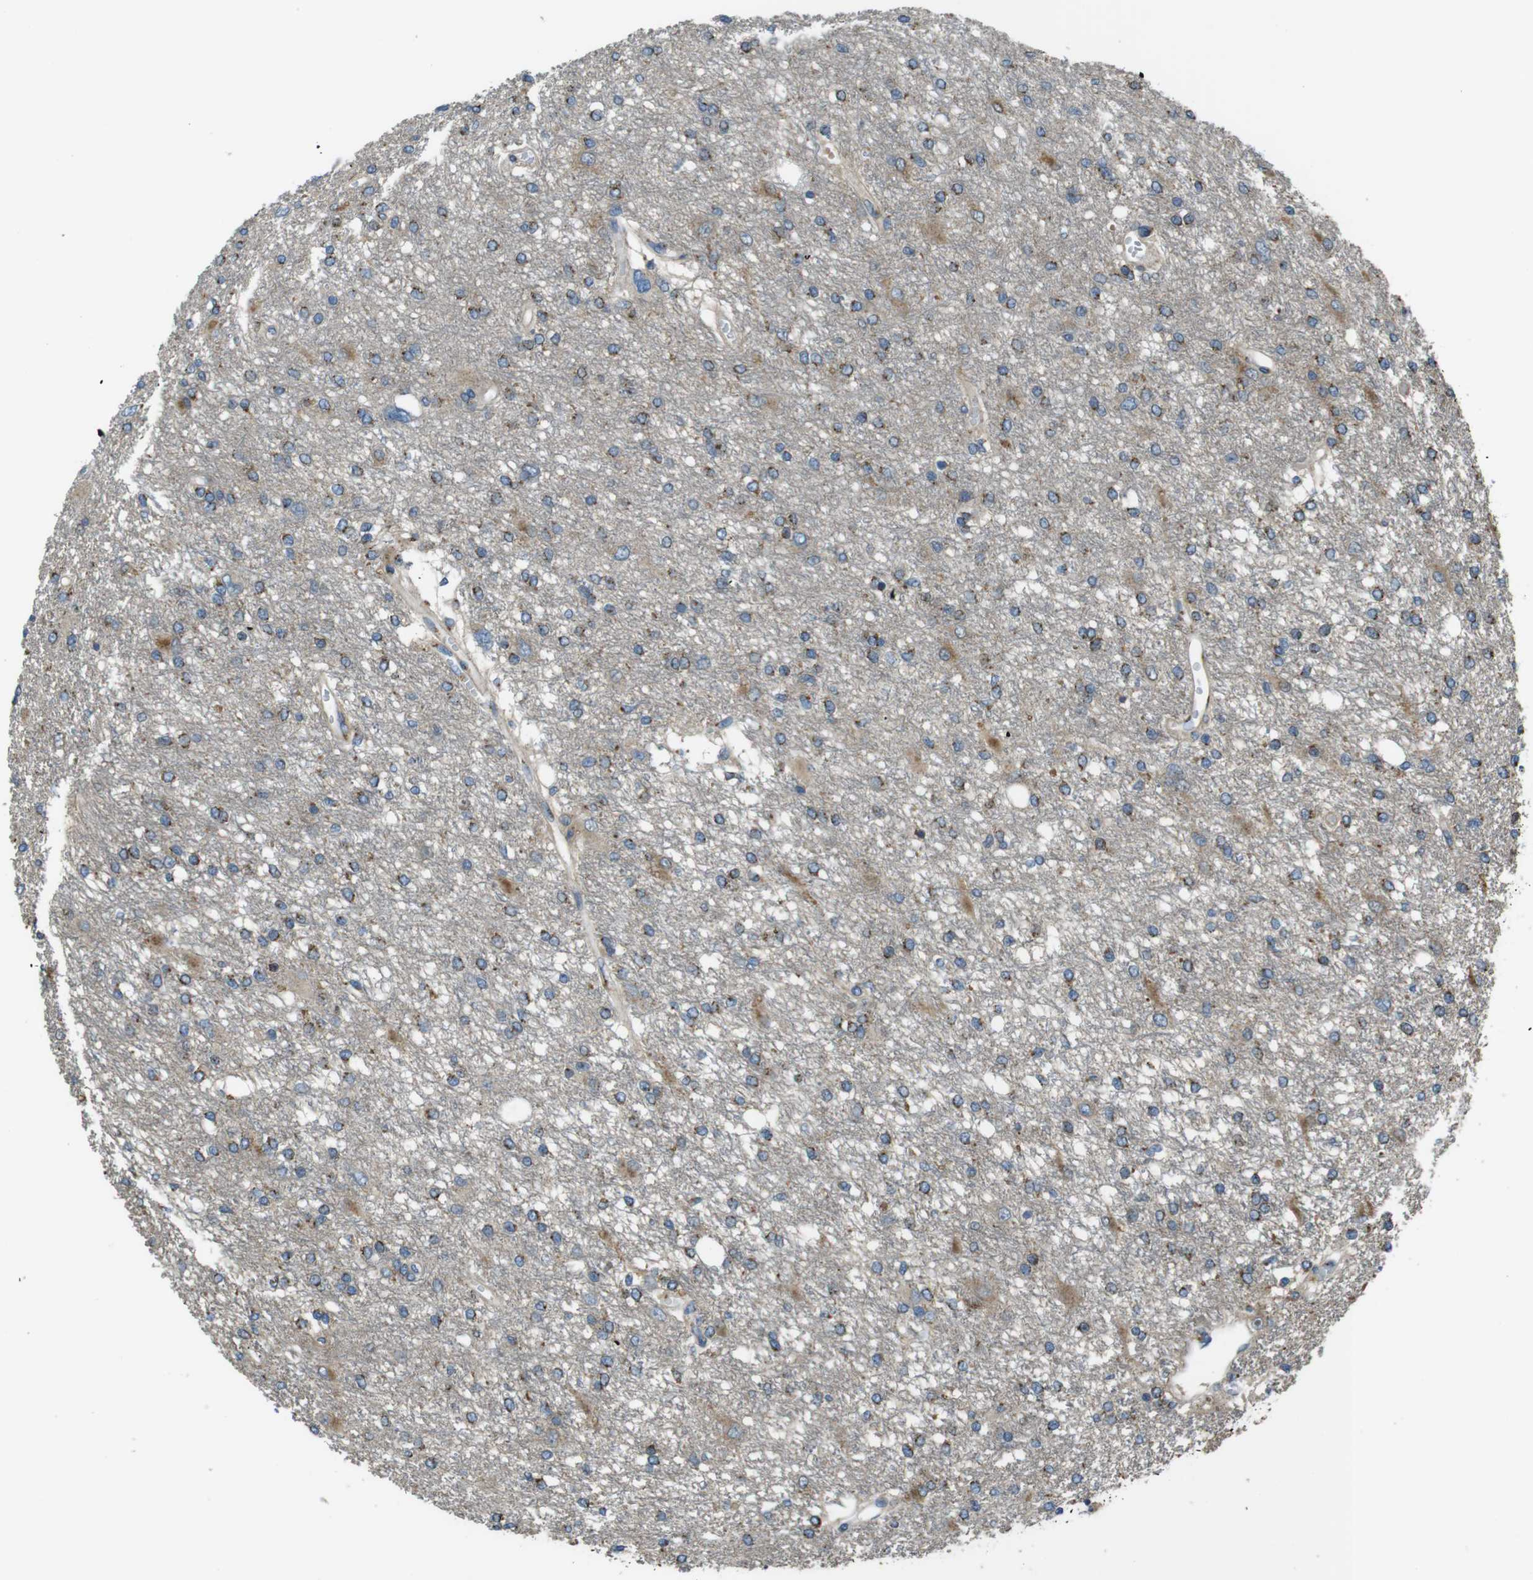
{"staining": {"intensity": "moderate", "quantity": "<25%", "location": "cytoplasmic/membranous"}, "tissue": "glioma", "cell_type": "Tumor cells", "image_type": "cancer", "snomed": [{"axis": "morphology", "description": "Glioma, malignant, High grade"}, {"axis": "topography", "description": "Brain"}], "caption": "Protein expression analysis of glioma shows moderate cytoplasmic/membranous staining in about <25% of tumor cells. The staining is performed using DAB brown chromogen to label protein expression. The nuclei are counter-stained blue using hematoxylin.", "gene": "RAB6A", "patient": {"sex": "female", "age": 59}}